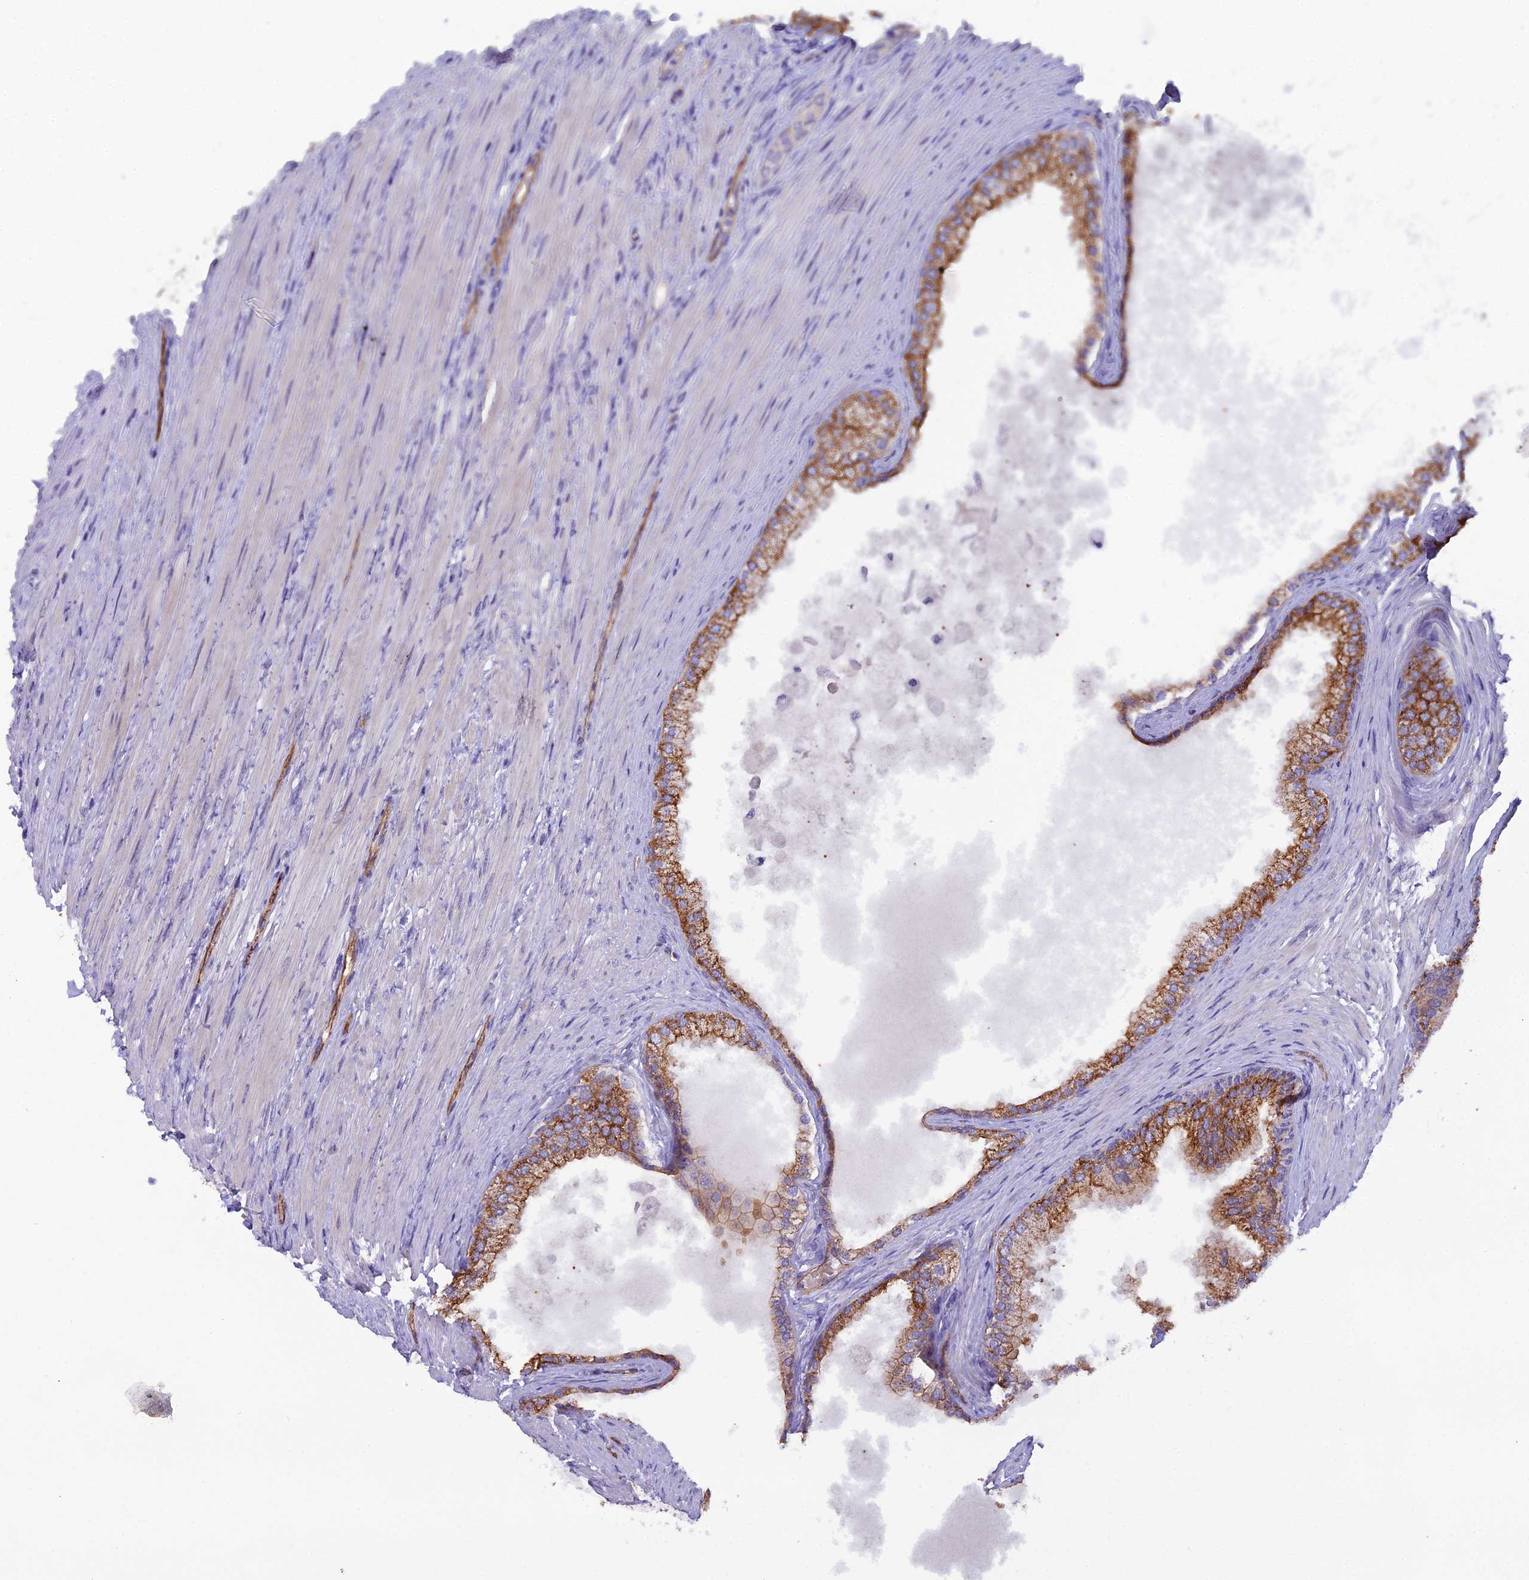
{"staining": {"intensity": "strong", "quantity": ">75%", "location": "cytoplasmic/membranous"}, "tissue": "prostate", "cell_type": "Glandular cells", "image_type": "normal", "snomed": [{"axis": "morphology", "description": "Normal tissue, NOS"}, {"axis": "topography", "description": "Prostate"}], "caption": "Immunohistochemistry (DAB) staining of benign human prostate reveals strong cytoplasmic/membranous protein expression in approximately >75% of glandular cells. (Stains: DAB in brown, nuclei in blue, Microscopy: brightfield microscopy at high magnification).", "gene": "CFAP47", "patient": {"sex": "male", "age": 76}}